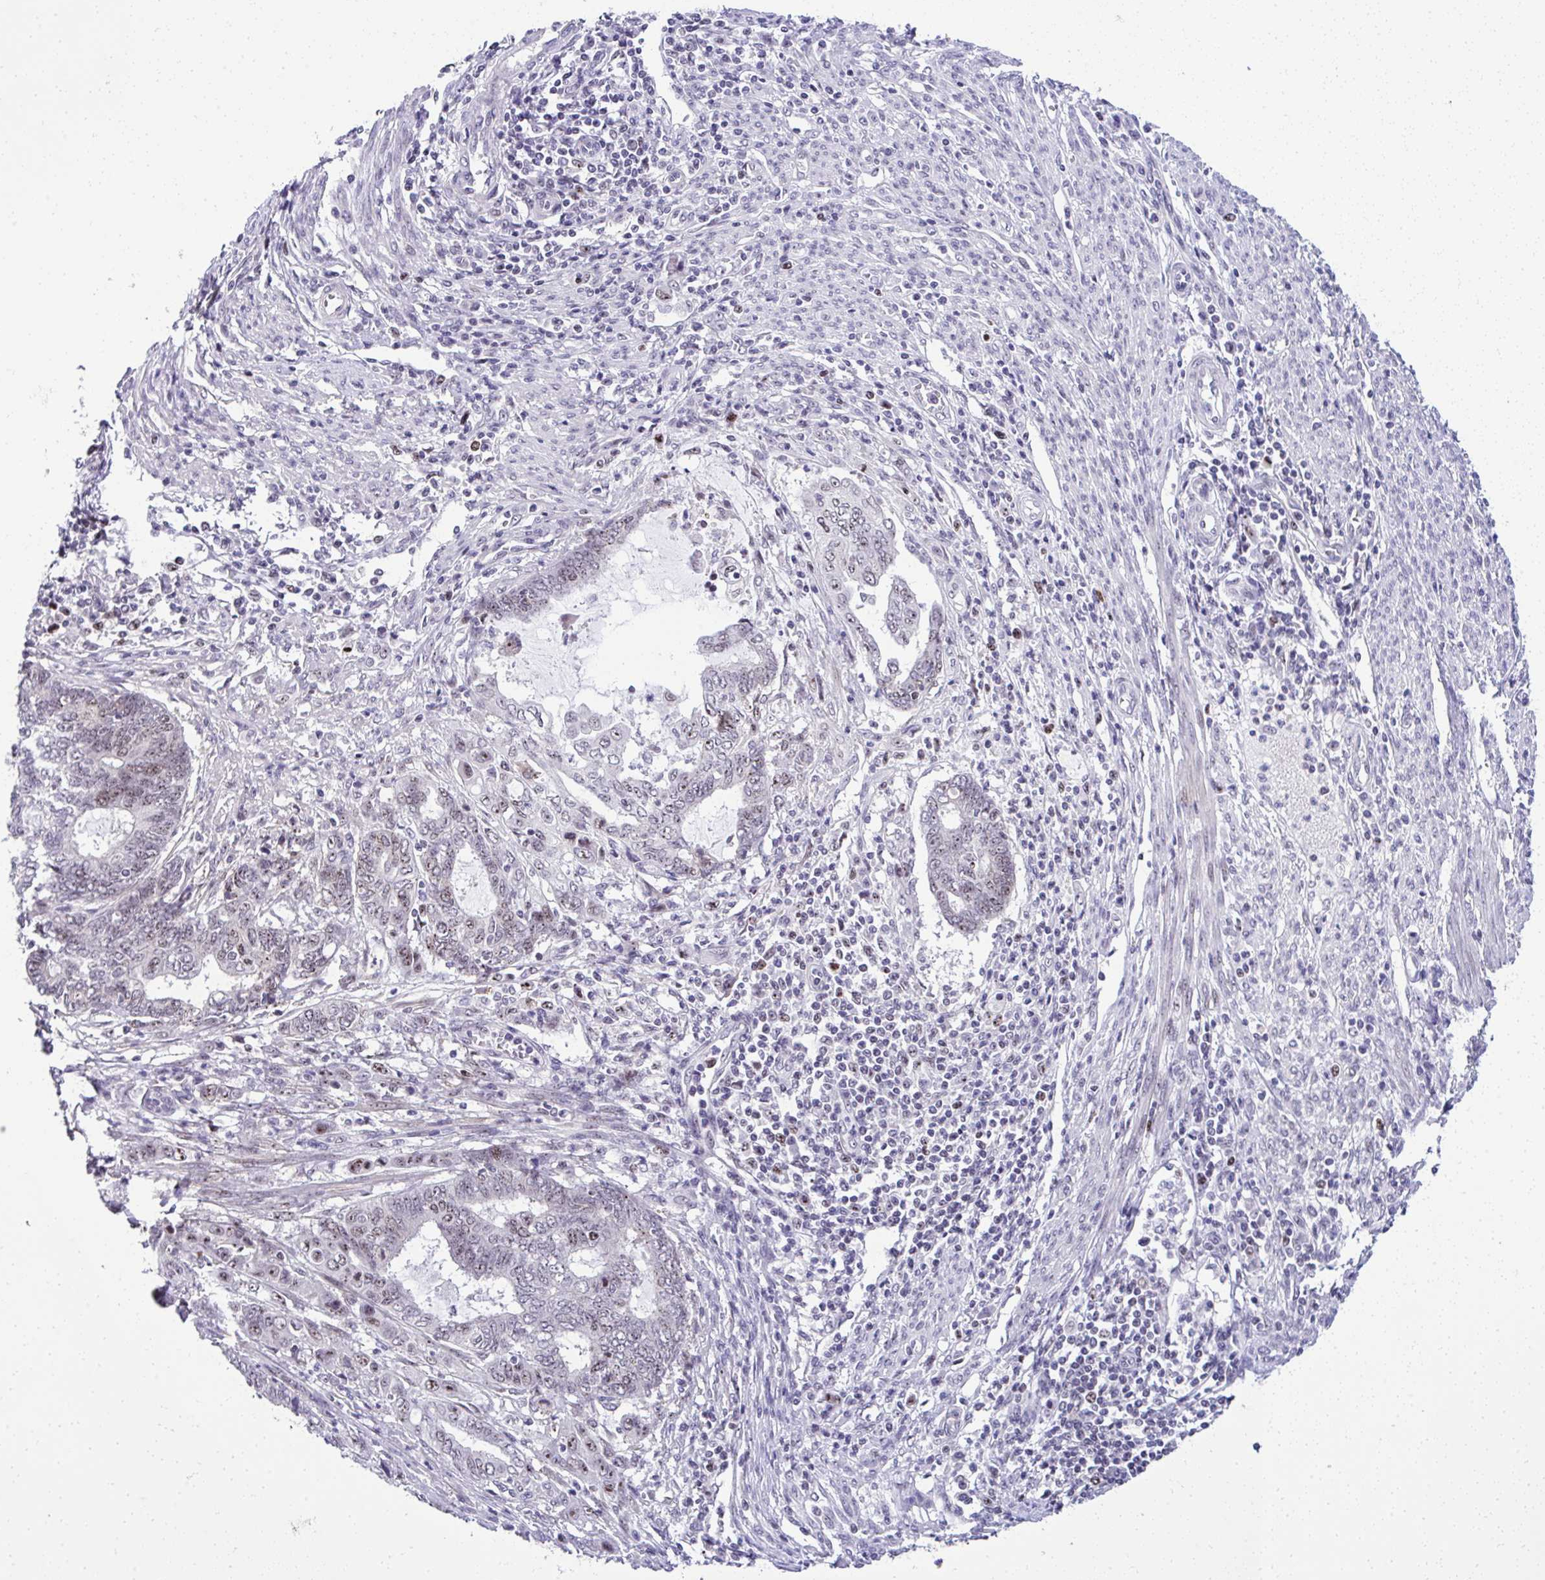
{"staining": {"intensity": "weak", "quantity": "25%-75%", "location": "nuclear"}, "tissue": "endometrial cancer", "cell_type": "Tumor cells", "image_type": "cancer", "snomed": [{"axis": "morphology", "description": "Adenocarcinoma, NOS"}, {"axis": "topography", "description": "Uterus"}, {"axis": "topography", "description": "Endometrium"}], "caption": "Immunohistochemical staining of adenocarcinoma (endometrial) displays low levels of weak nuclear positivity in approximately 25%-75% of tumor cells. (Stains: DAB in brown, nuclei in blue, Microscopy: brightfield microscopy at high magnification).", "gene": "CEP72", "patient": {"sex": "female", "age": 70}}